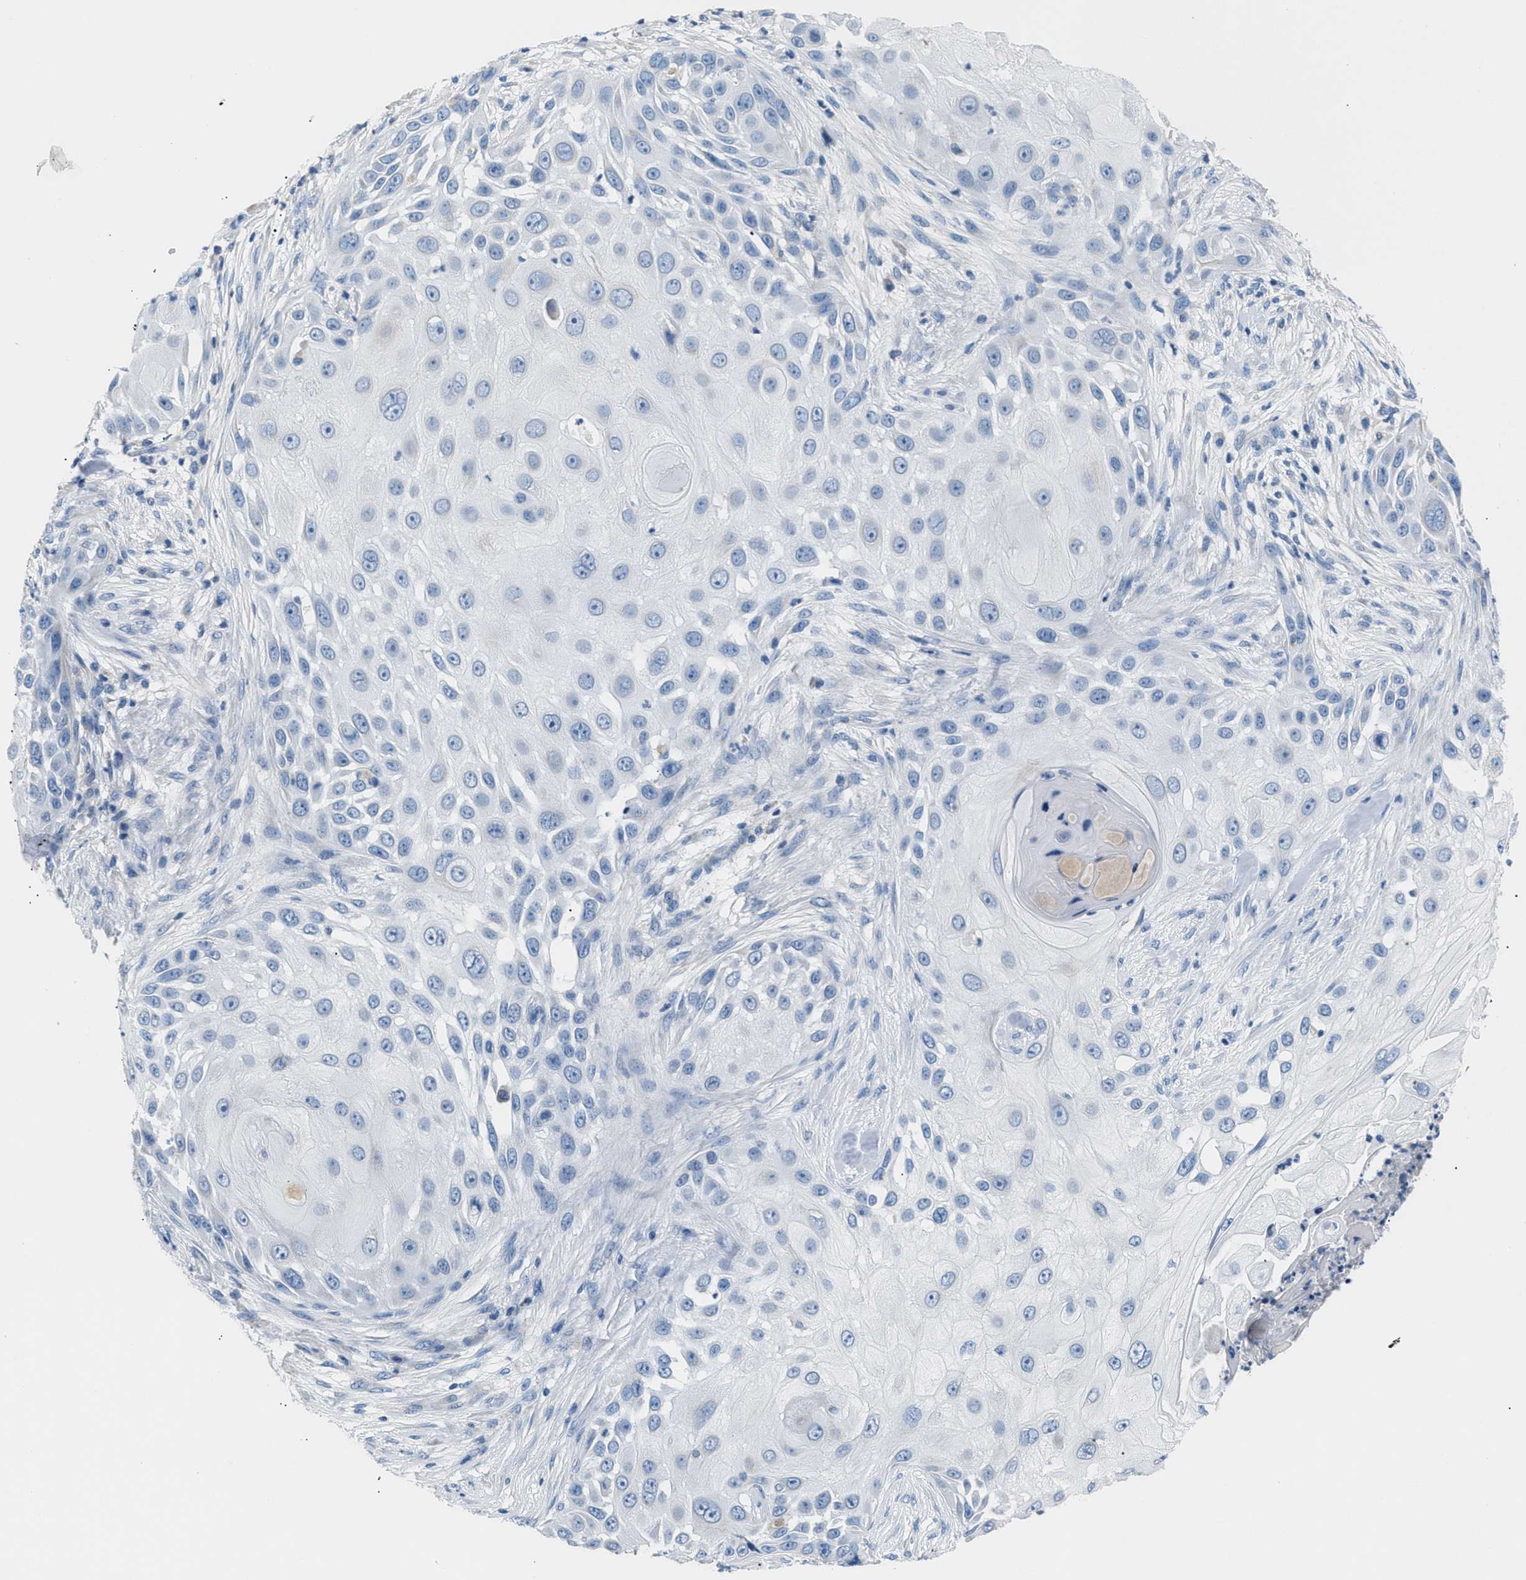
{"staining": {"intensity": "negative", "quantity": "none", "location": "none"}, "tissue": "skin cancer", "cell_type": "Tumor cells", "image_type": "cancer", "snomed": [{"axis": "morphology", "description": "Squamous cell carcinoma, NOS"}, {"axis": "topography", "description": "Skin"}], "caption": "Tumor cells are negative for protein expression in human skin squamous cell carcinoma.", "gene": "ILDR1", "patient": {"sex": "female", "age": 44}}